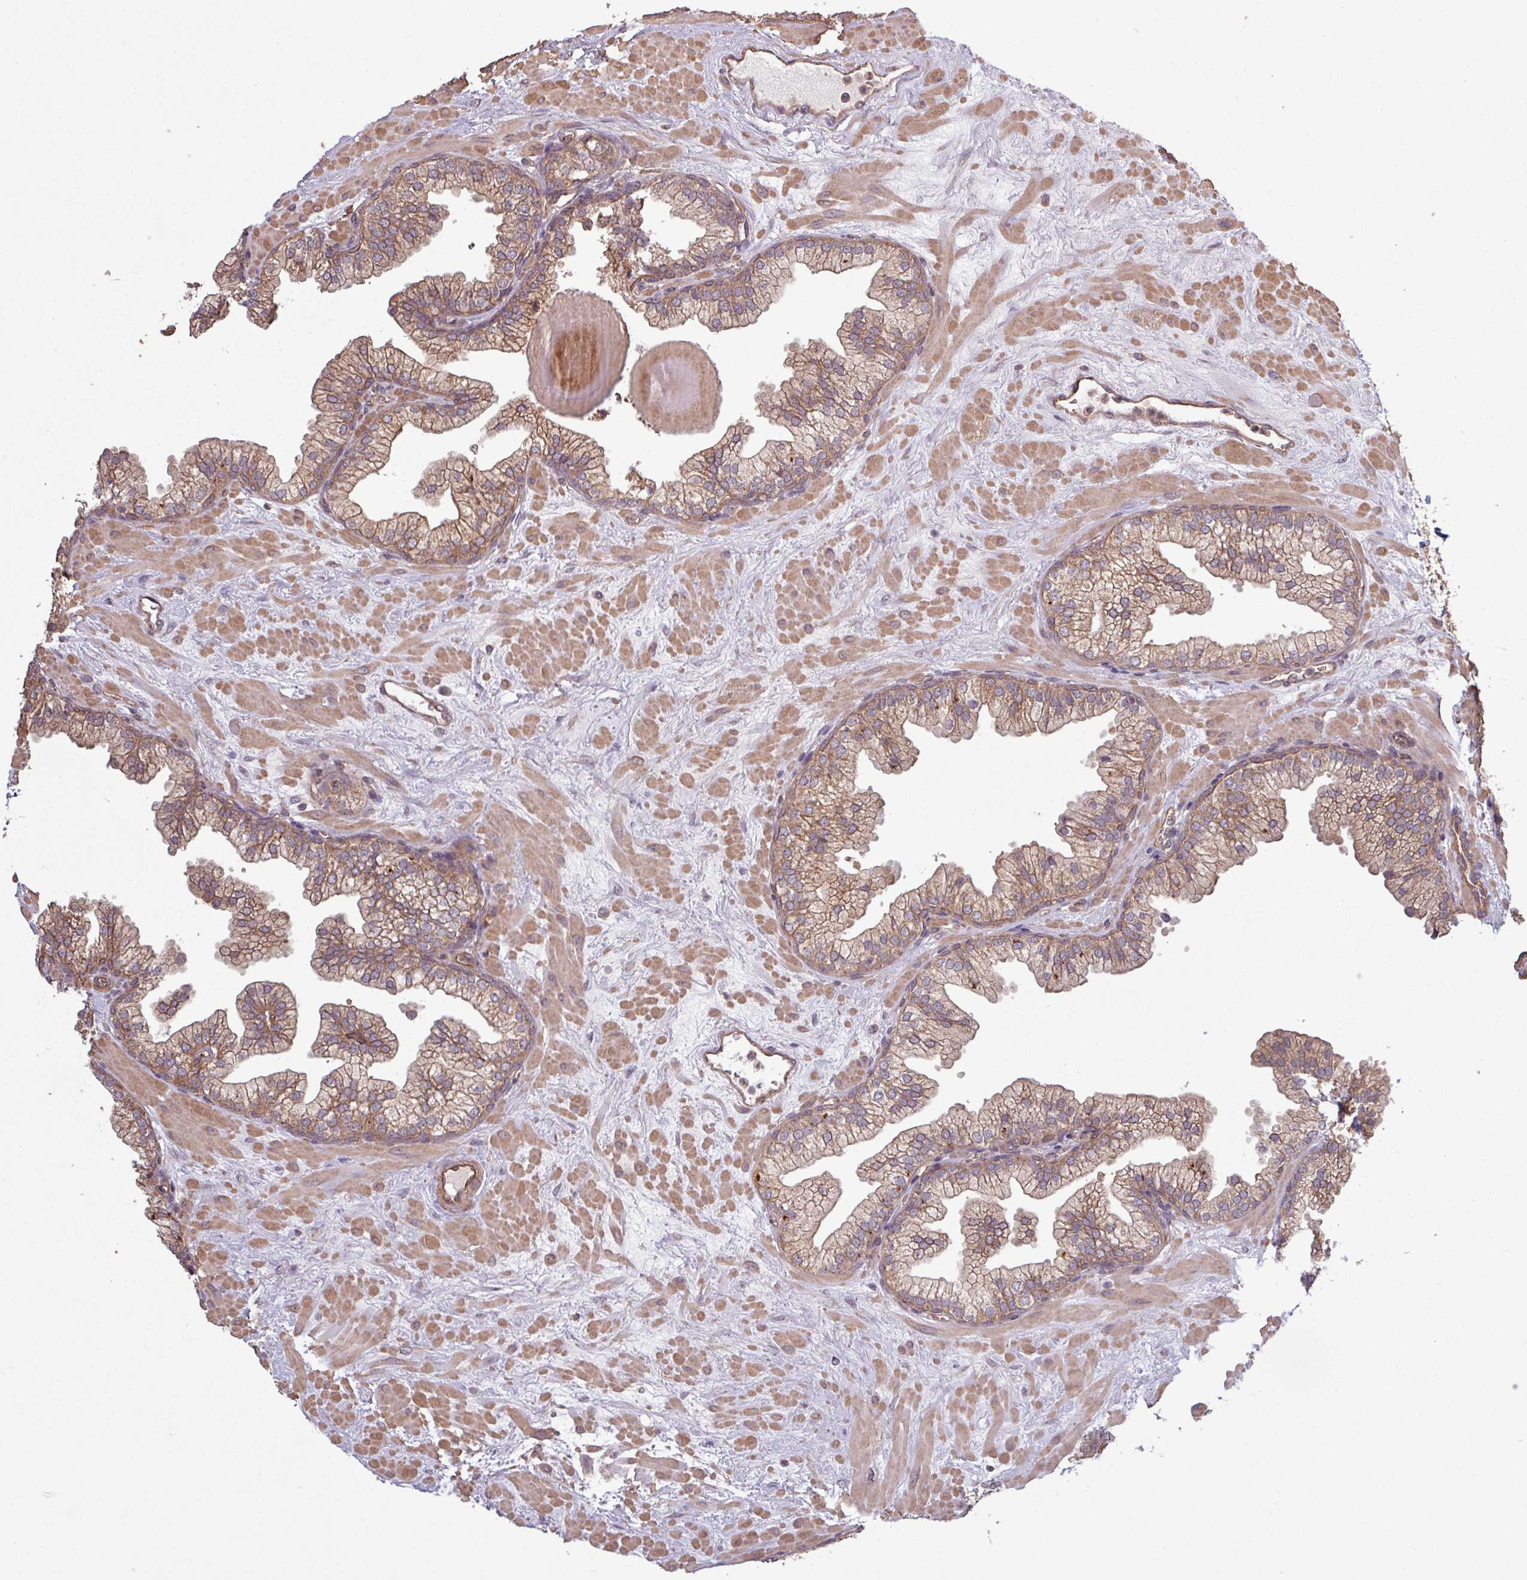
{"staining": {"intensity": "moderate", "quantity": ">75%", "location": "cytoplasmic/membranous"}, "tissue": "prostate", "cell_type": "Glandular cells", "image_type": "normal", "snomed": [{"axis": "morphology", "description": "Normal tissue, NOS"}, {"axis": "topography", "description": "Prostate"}, {"axis": "topography", "description": "Peripheral nerve tissue"}], "caption": "Immunohistochemical staining of benign prostate exhibits >75% levels of moderate cytoplasmic/membranous protein expression in about >75% of glandular cells. The staining is performed using DAB (3,3'-diaminobenzidine) brown chromogen to label protein expression. The nuclei are counter-stained blue using hematoxylin.", "gene": "TRABD2A", "patient": {"sex": "male", "age": 61}}